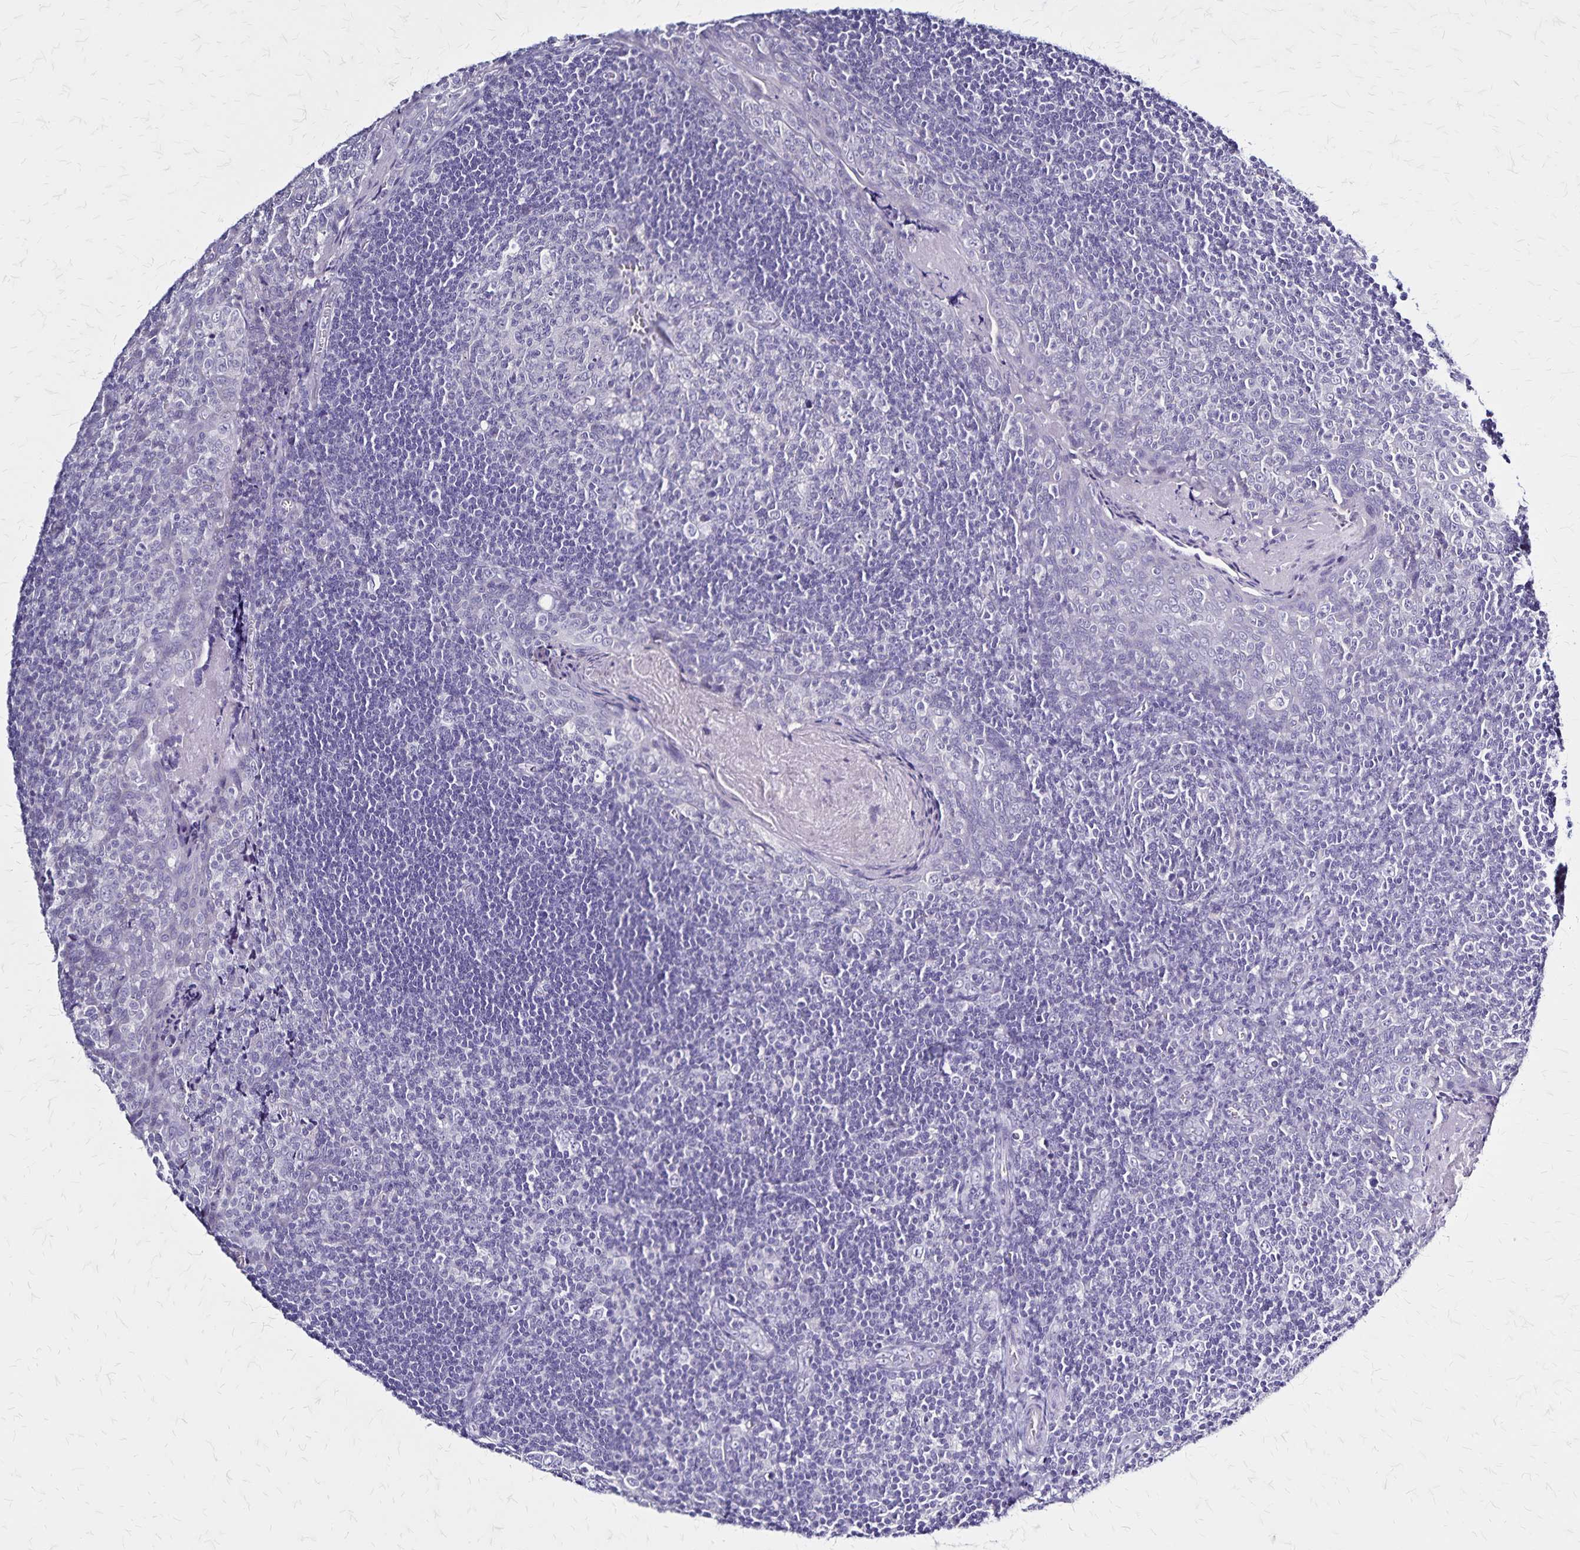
{"staining": {"intensity": "negative", "quantity": "none", "location": "none"}, "tissue": "tonsil", "cell_type": "Germinal center cells", "image_type": "normal", "snomed": [{"axis": "morphology", "description": "Normal tissue, NOS"}, {"axis": "morphology", "description": "Inflammation, NOS"}, {"axis": "topography", "description": "Tonsil"}], "caption": "Immunohistochemistry (IHC) image of benign human tonsil stained for a protein (brown), which displays no expression in germinal center cells.", "gene": "PLXNA4", "patient": {"sex": "female", "age": 31}}